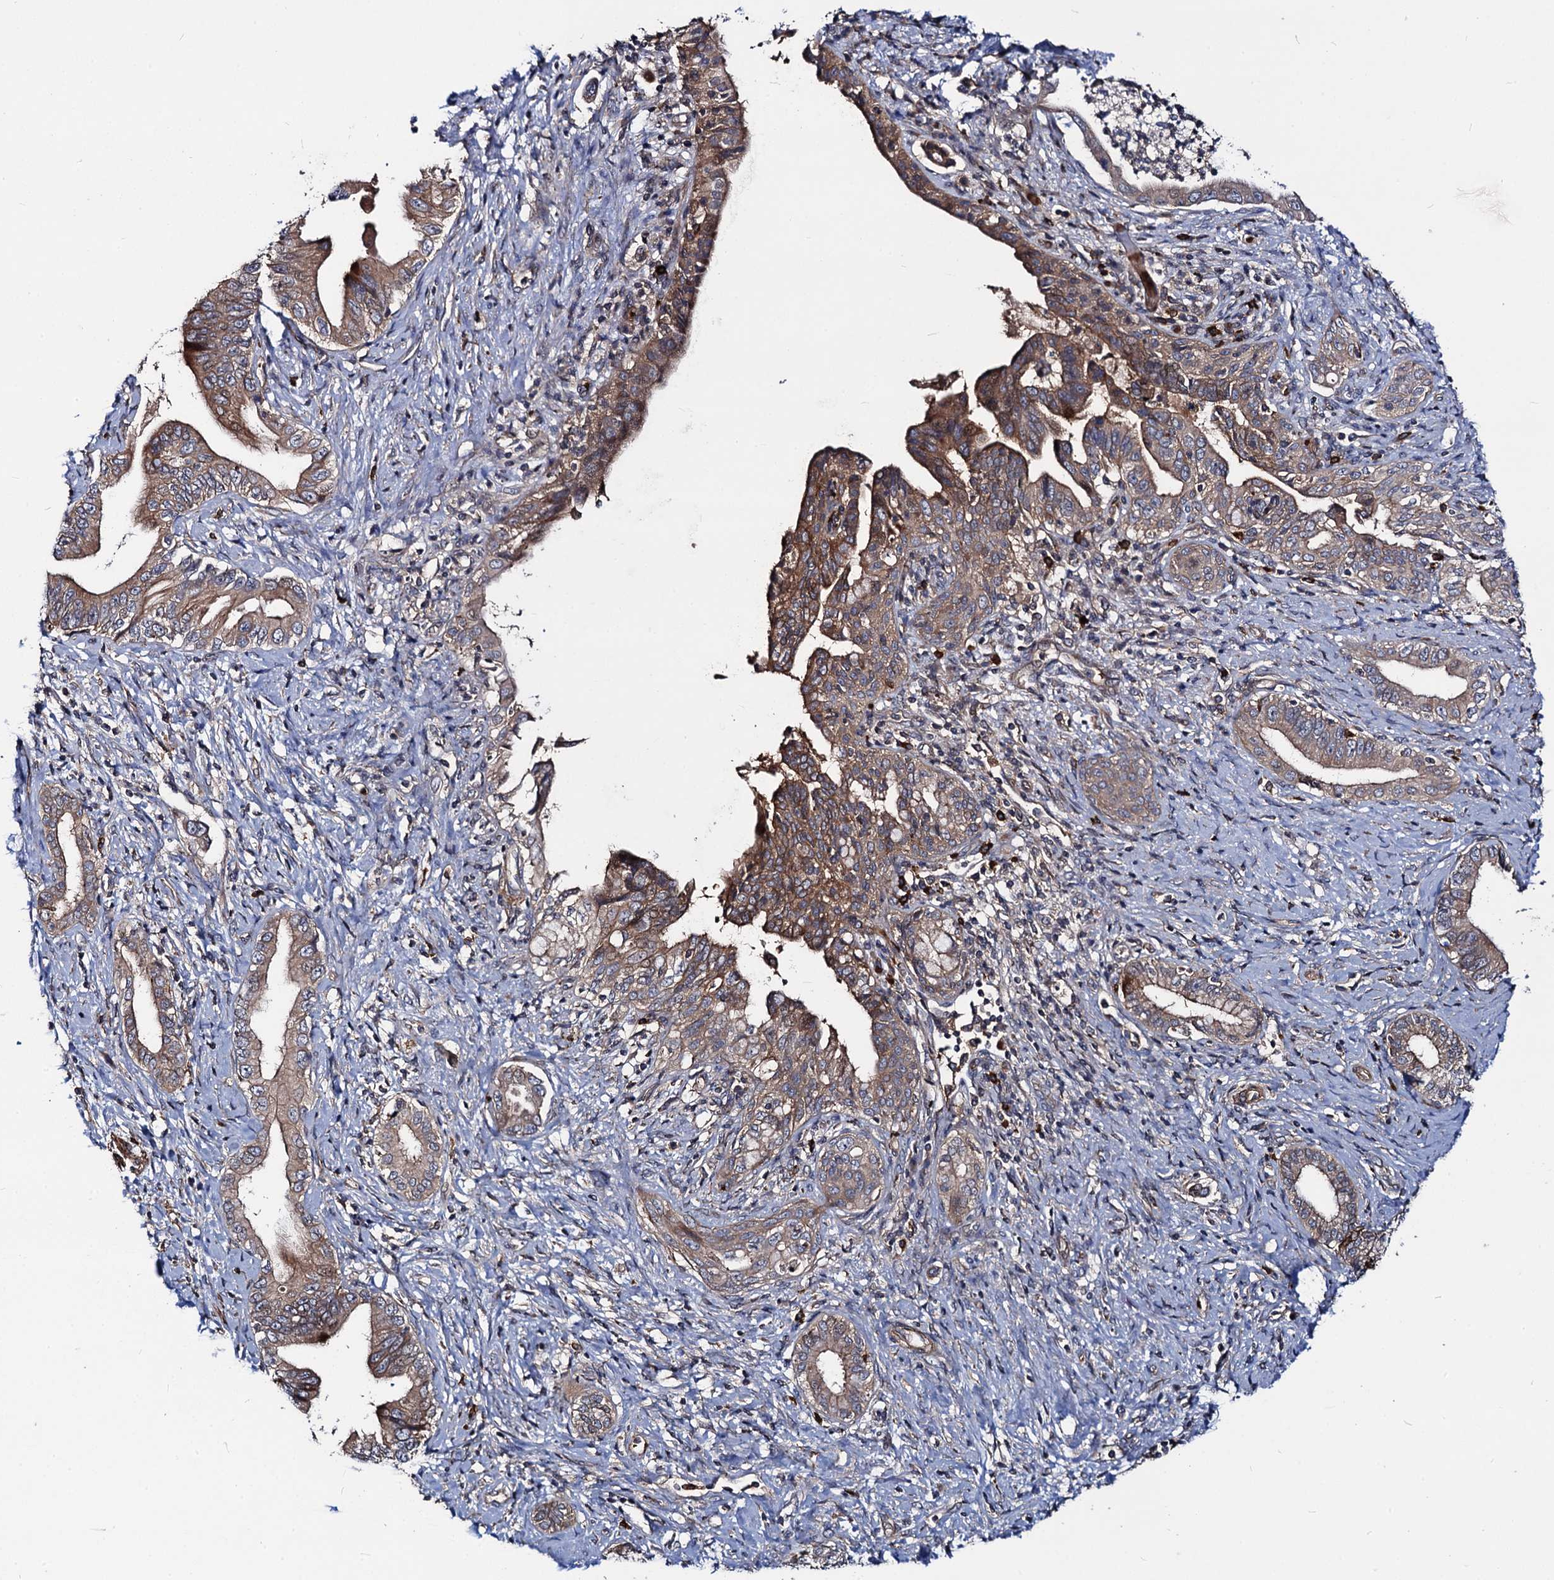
{"staining": {"intensity": "moderate", "quantity": ">75%", "location": "cytoplasmic/membranous"}, "tissue": "pancreatic cancer", "cell_type": "Tumor cells", "image_type": "cancer", "snomed": [{"axis": "morphology", "description": "Adenocarcinoma, NOS"}, {"axis": "topography", "description": "Pancreas"}], "caption": "The immunohistochemical stain highlights moderate cytoplasmic/membranous staining in tumor cells of adenocarcinoma (pancreatic) tissue.", "gene": "KXD1", "patient": {"sex": "female", "age": 55}}